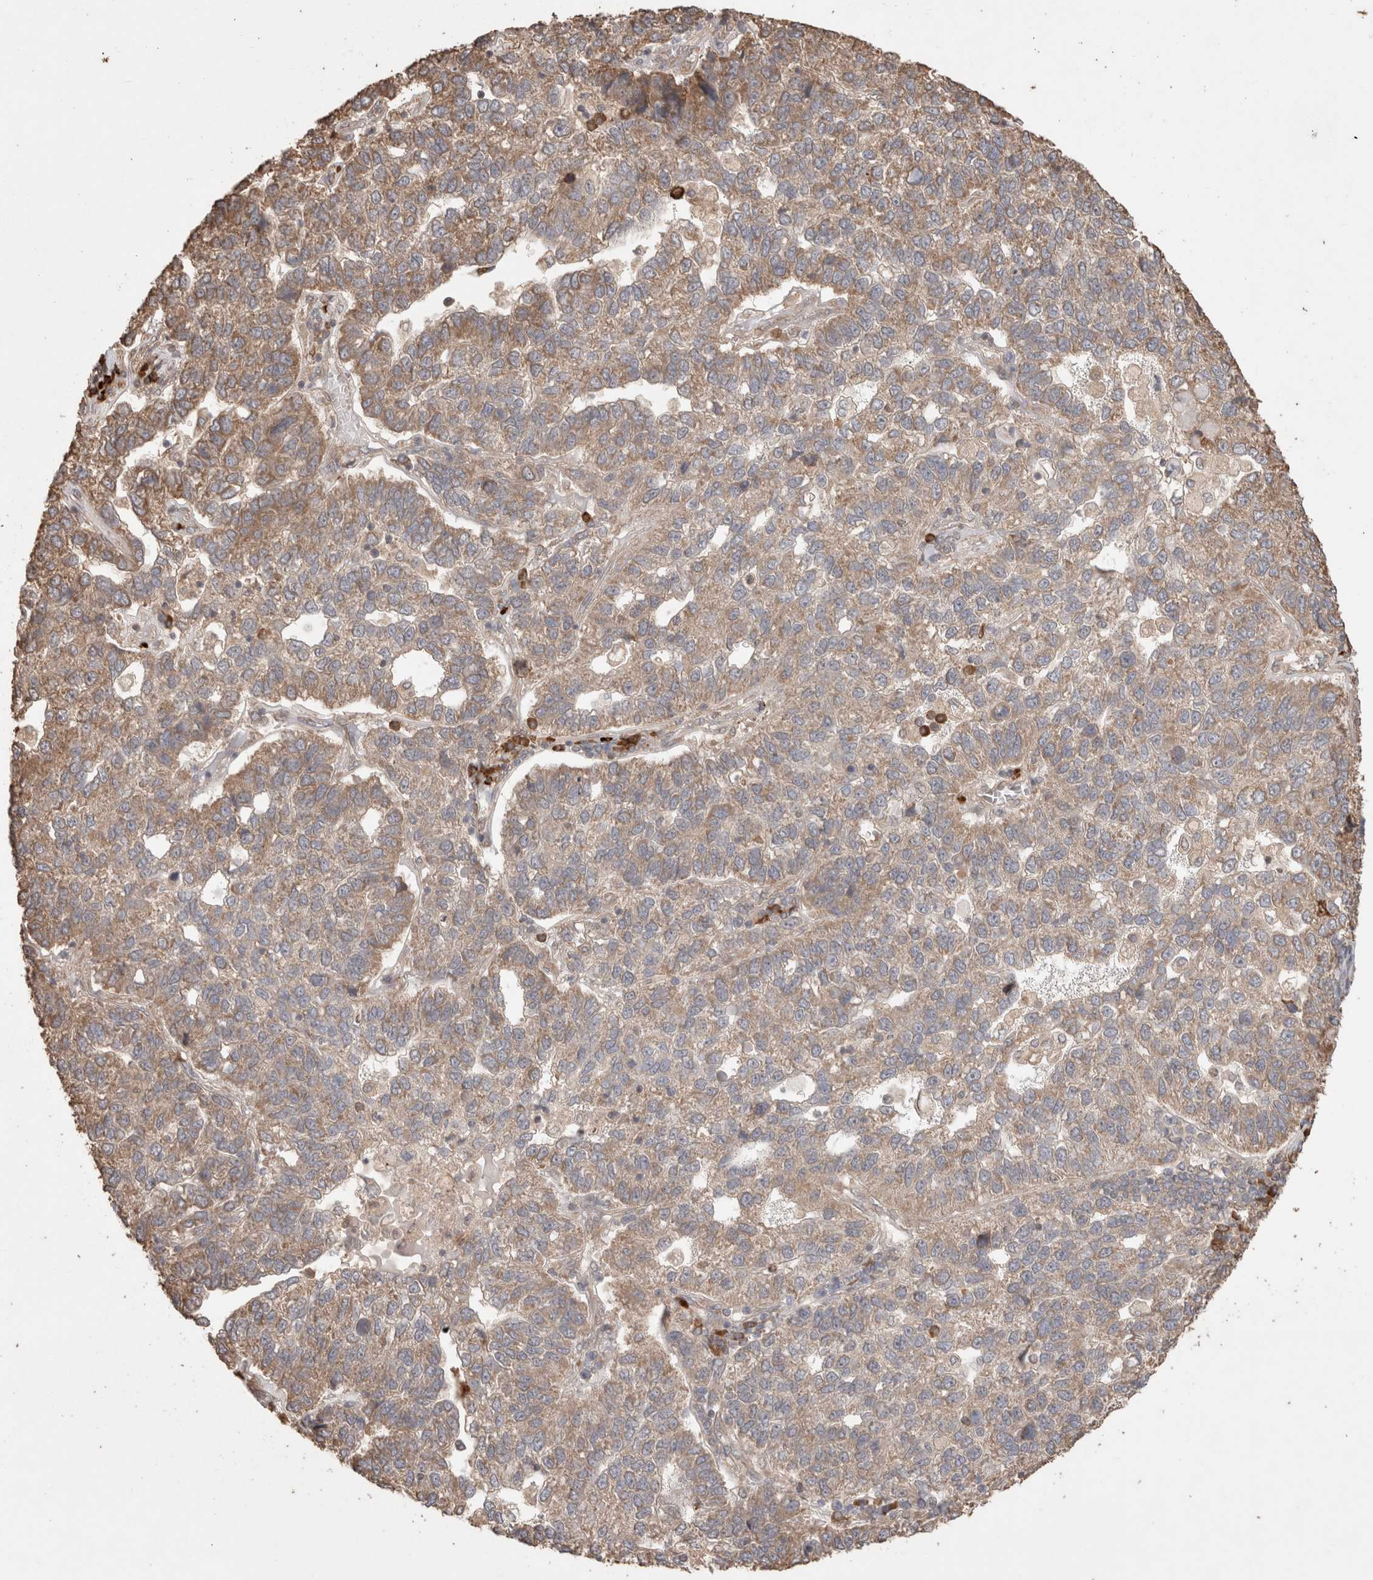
{"staining": {"intensity": "moderate", "quantity": ">75%", "location": "cytoplasmic/membranous"}, "tissue": "pancreatic cancer", "cell_type": "Tumor cells", "image_type": "cancer", "snomed": [{"axis": "morphology", "description": "Adenocarcinoma, NOS"}, {"axis": "topography", "description": "Pancreas"}], "caption": "Protein staining of pancreatic cancer tissue displays moderate cytoplasmic/membranous positivity in approximately >75% of tumor cells.", "gene": "HROB", "patient": {"sex": "female", "age": 61}}